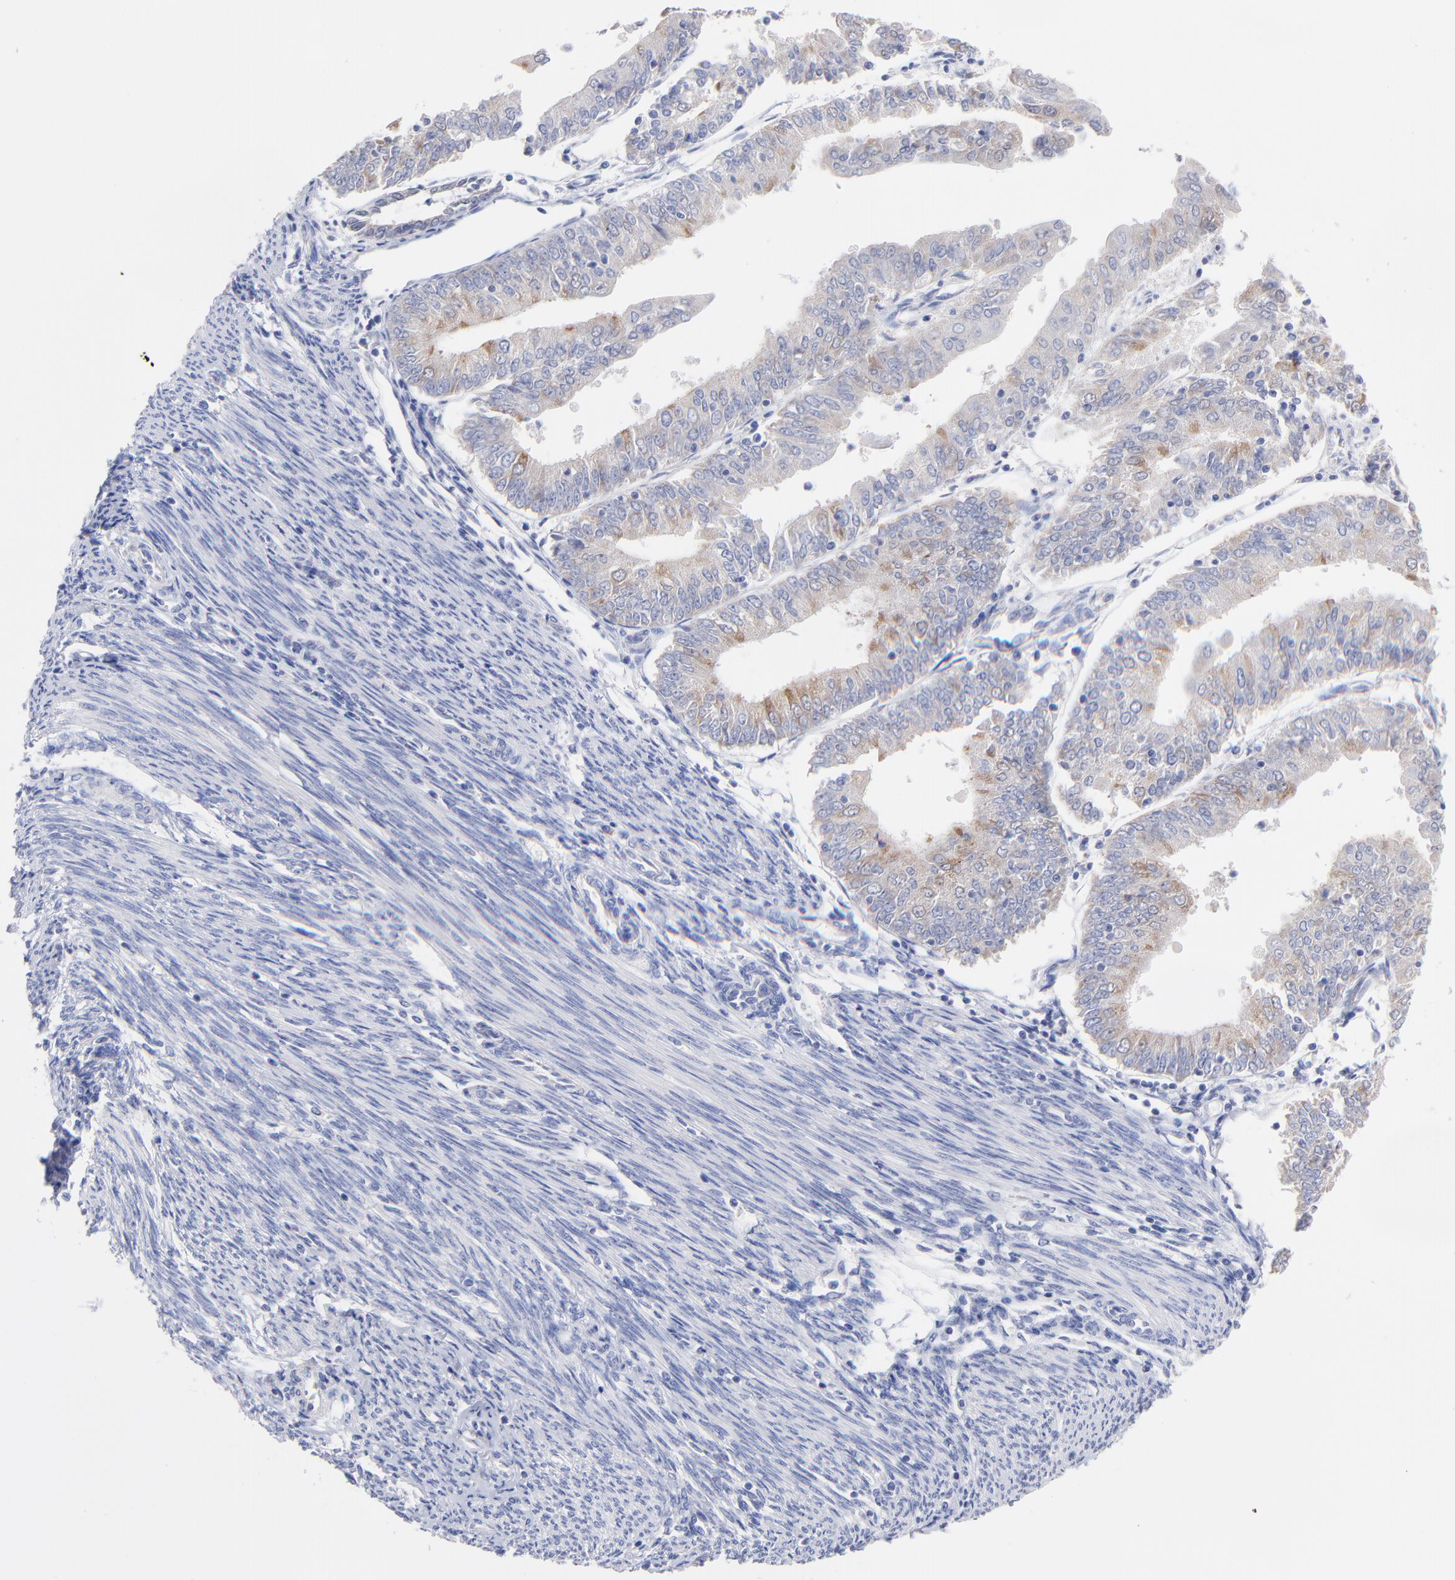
{"staining": {"intensity": "moderate", "quantity": "<25%", "location": "cytoplasmic/membranous"}, "tissue": "endometrial cancer", "cell_type": "Tumor cells", "image_type": "cancer", "snomed": [{"axis": "morphology", "description": "Adenocarcinoma, NOS"}, {"axis": "topography", "description": "Endometrium"}], "caption": "Immunohistochemistry (IHC) photomicrograph of neoplastic tissue: endometrial cancer (adenocarcinoma) stained using IHC exhibits low levels of moderate protein expression localized specifically in the cytoplasmic/membranous of tumor cells, appearing as a cytoplasmic/membranous brown color.", "gene": "CFAP57", "patient": {"sex": "female", "age": 79}}